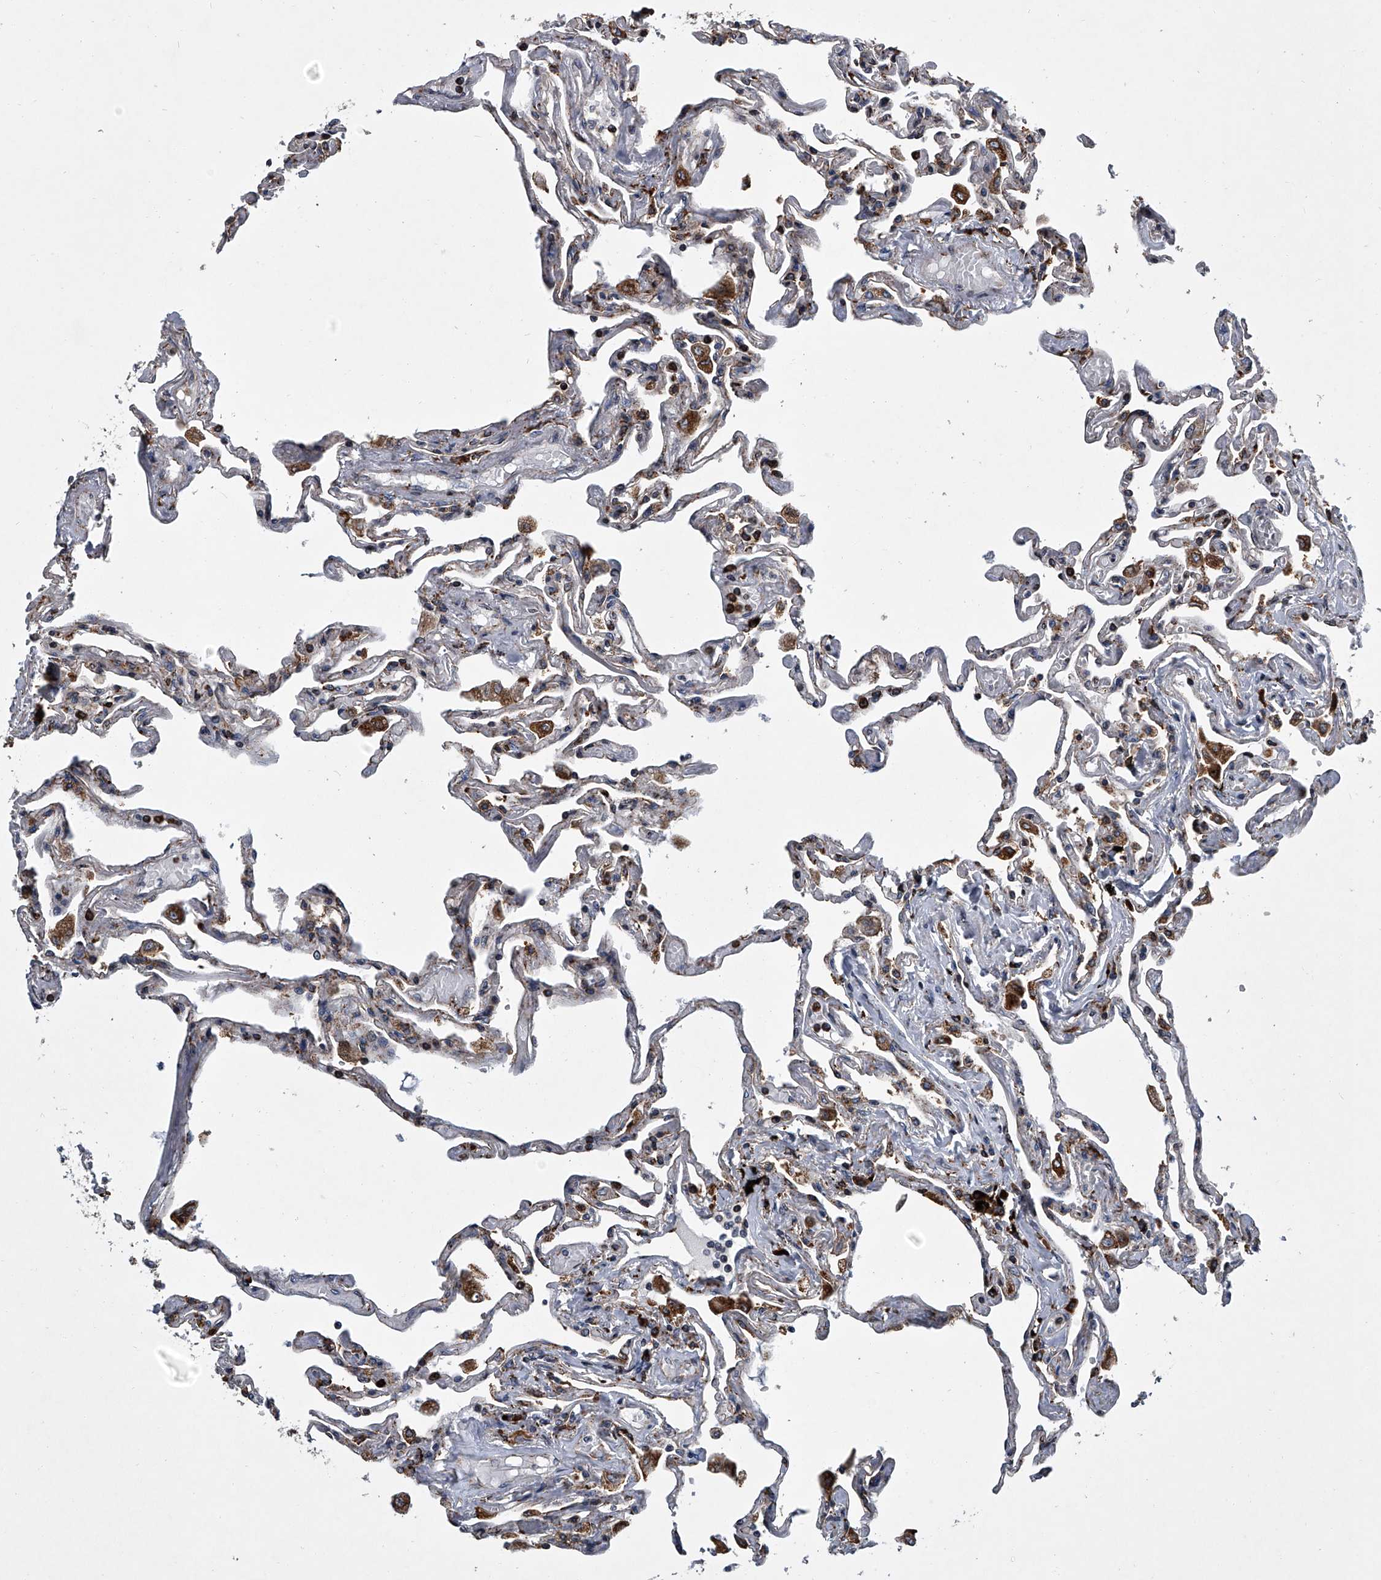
{"staining": {"intensity": "moderate", "quantity": "25%-75%", "location": "cytoplasmic/membranous"}, "tissue": "lung", "cell_type": "Alveolar cells", "image_type": "normal", "snomed": [{"axis": "morphology", "description": "Normal tissue, NOS"}, {"axis": "topography", "description": "Lung"}], "caption": "High-power microscopy captured an IHC histopathology image of normal lung, revealing moderate cytoplasmic/membranous staining in approximately 25%-75% of alveolar cells.", "gene": "TMEM63C", "patient": {"sex": "female", "age": 67}}